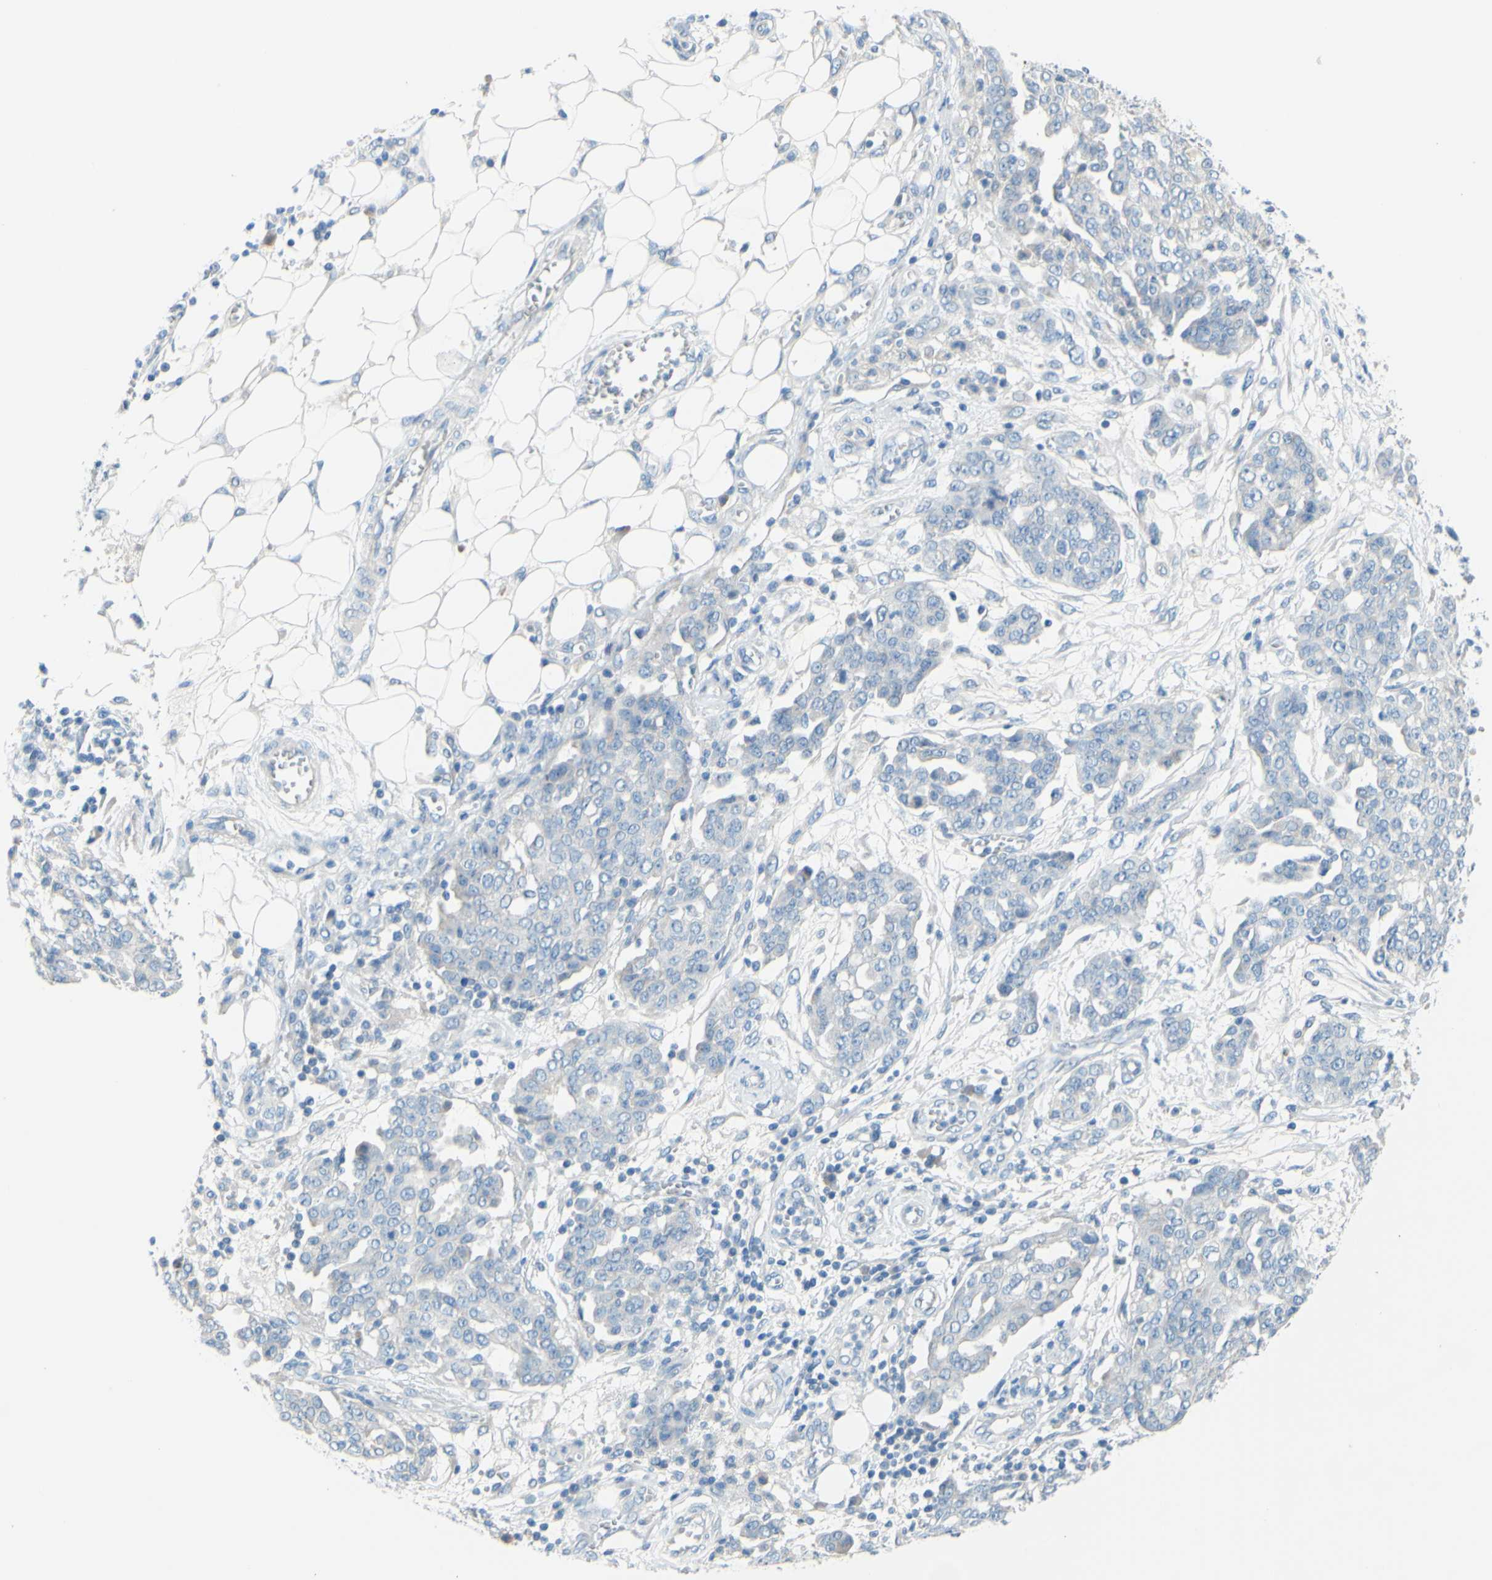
{"staining": {"intensity": "negative", "quantity": "none", "location": "none"}, "tissue": "ovarian cancer", "cell_type": "Tumor cells", "image_type": "cancer", "snomed": [{"axis": "morphology", "description": "Cystadenocarcinoma, serous, NOS"}, {"axis": "topography", "description": "Soft tissue"}, {"axis": "topography", "description": "Ovary"}], "caption": "A high-resolution micrograph shows immunohistochemistry staining of serous cystadenocarcinoma (ovarian), which demonstrates no significant staining in tumor cells.", "gene": "SLC1A2", "patient": {"sex": "female", "age": 57}}